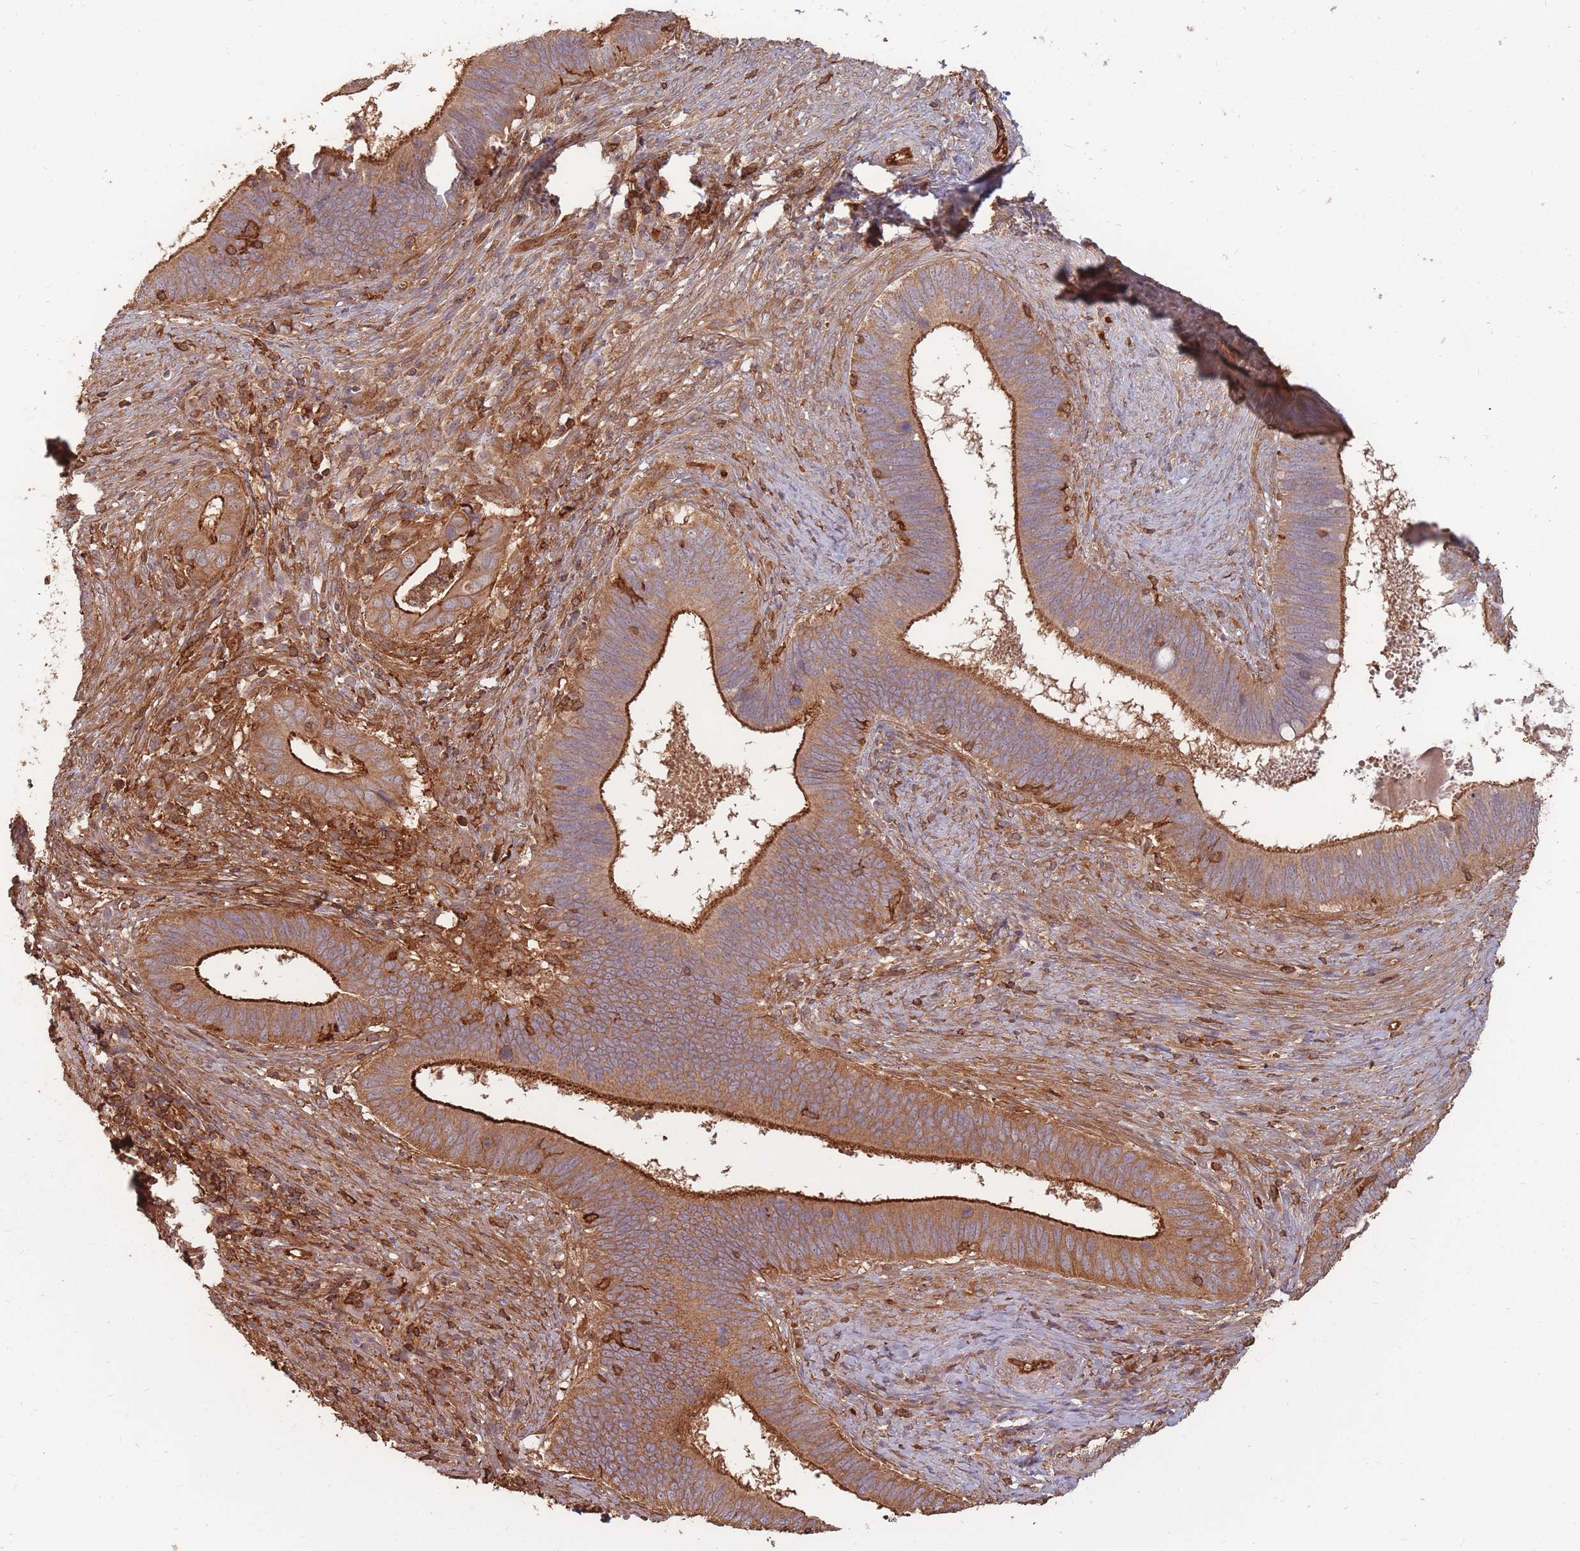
{"staining": {"intensity": "strong", "quantity": ">75%", "location": "cytoplasmic/membranous"}, "tissue": "cervical cancer", "cell_type": "Tumor cells", "image_type": "cancer", "snomed": [{"axis": "morphology", "description": "Adenocarcinoma, NOS"}, {"axis": "topography", "description": "Cervix"}], "caption": "Strong cytoplasmic/membranous staining is appreciated in approximately >75% of tumor cells in cervical cancer (adenocarcinoma). Using DAB (brown) and hematoxylin (blue) stains, captured at high magnification using brightfield microscopy.", "gene": "PLS3", "patient": {"sex": "female", "age": 42}}